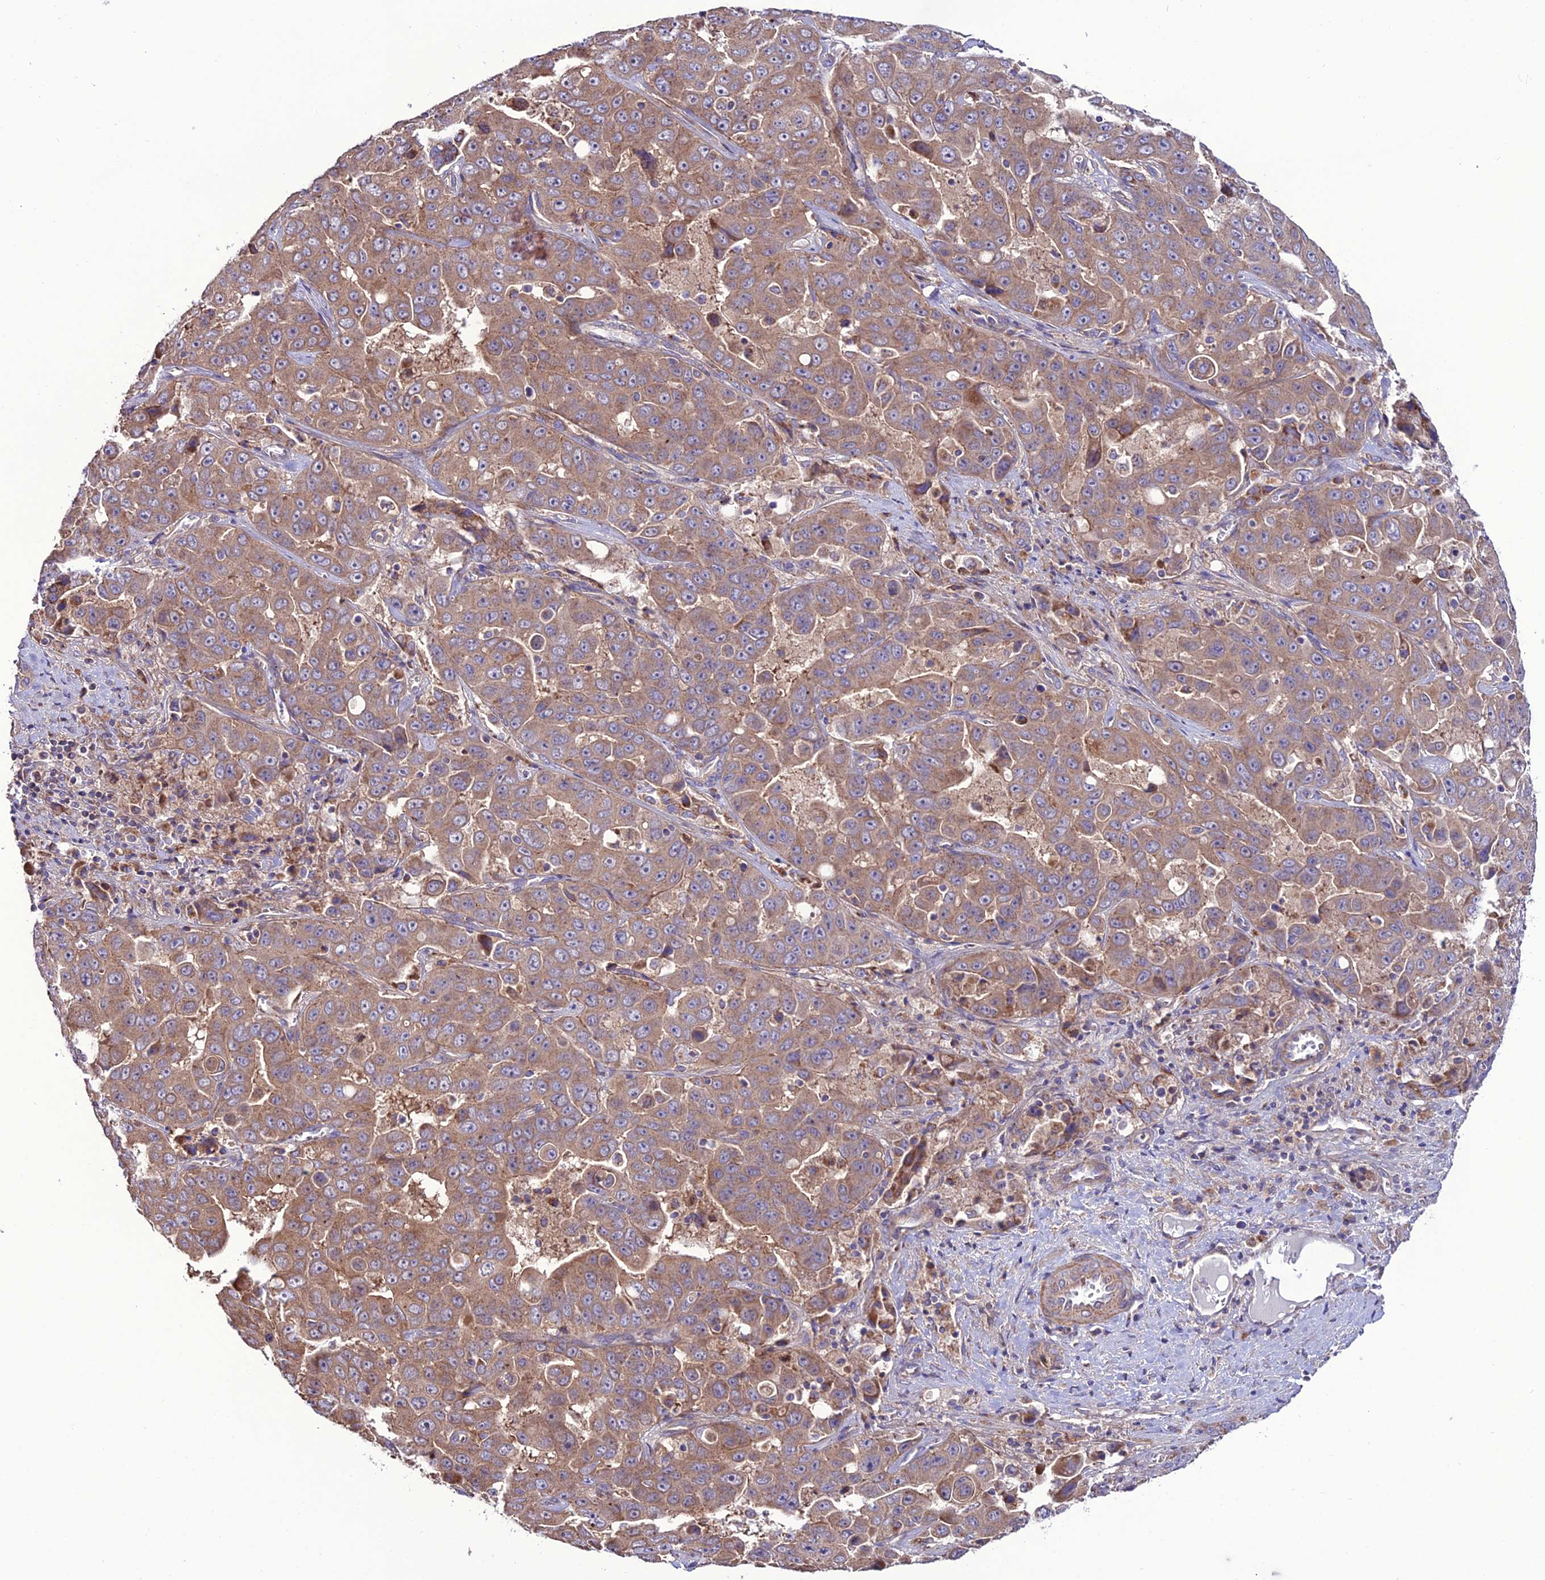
{"staining": {"intensity": "moderate", "quantity": ">75%", "location": "cytoplasmic/membranous"}, "tissue": "liver cancer", "cell_type": "Tumor cells", "image_type": "cancer", "snomed": [{"axis": "morphology", "description": "Cholangiocarcinoma"}, {"axis": "topography", "description": "Liver"}], "caption": "Immunohistochemical staining of human liver cholangiocarcinoma reveals moderate cytoplasmic/membranous protein staining in approximately >75% of tumor cells.", "gene": "PPIL3", "patient": {"sex": "female", "age": 52}}